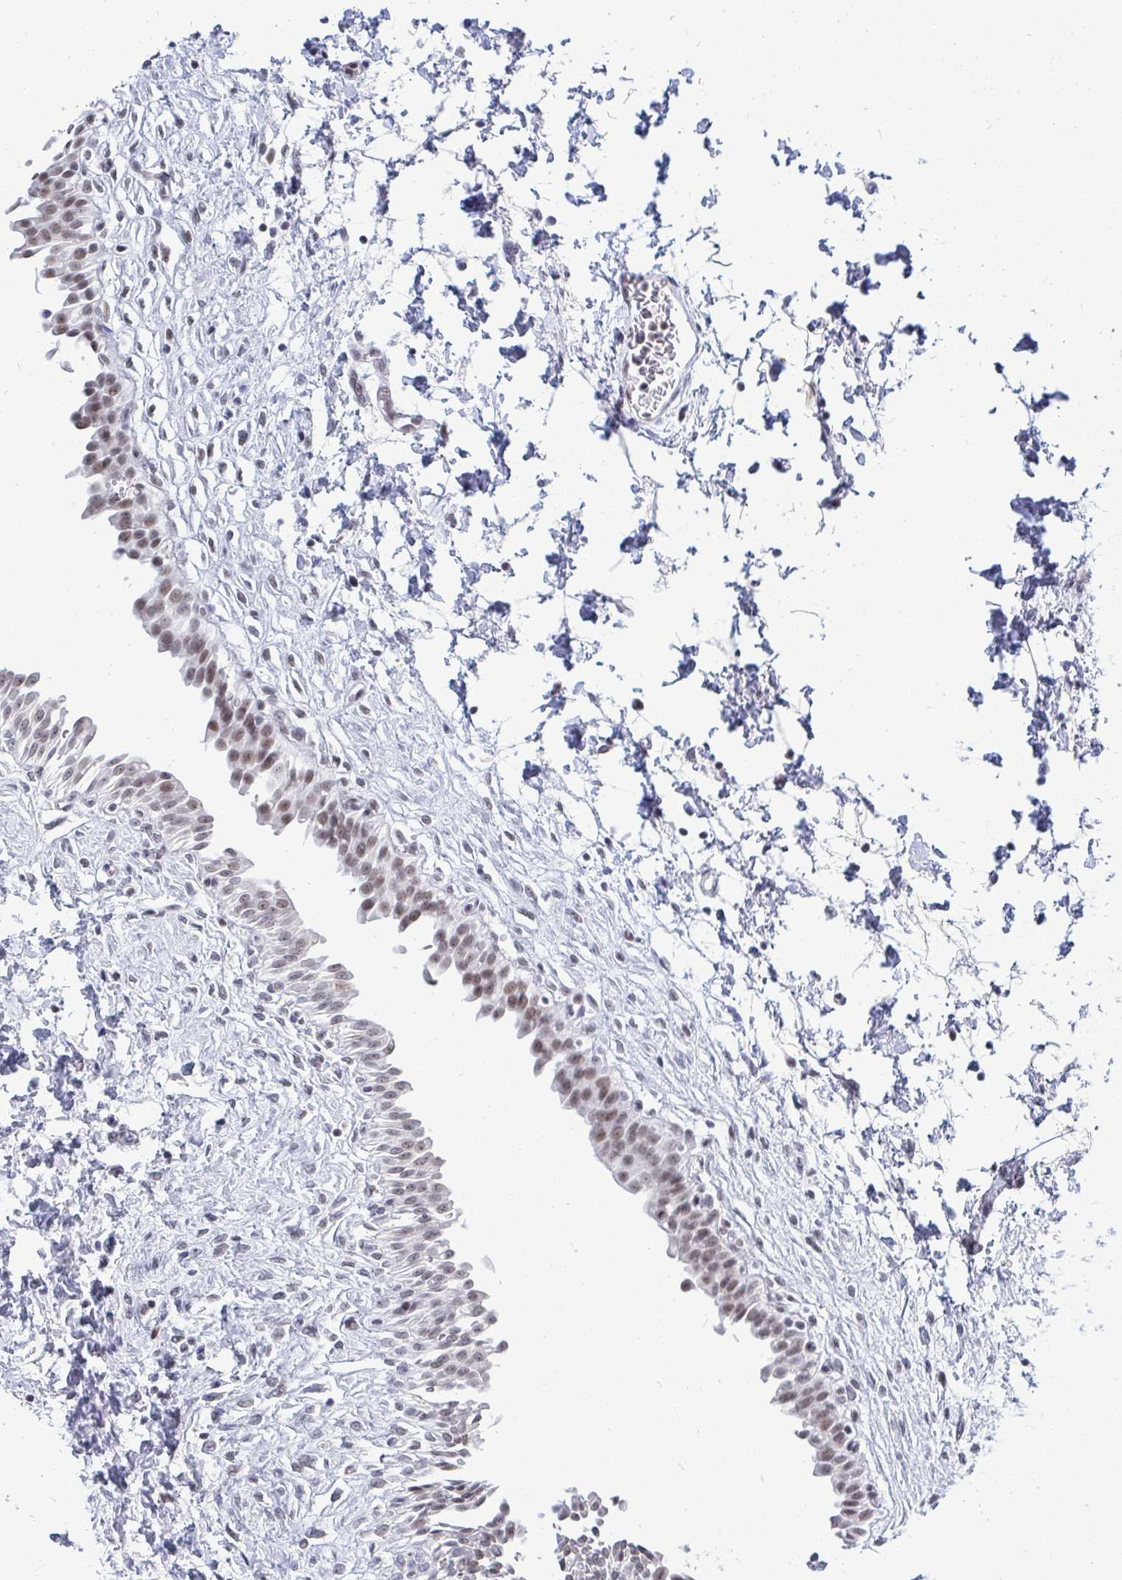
{"staining": {"intensity": "moderate", "quantity": "25%-75%", "location": "nuclear"}, "tissue": "urinary bladder", "cell_type": "Urothelial cells", "image_type": "normal", "snomed": [{"axis": "morphology", "description": "Normal tissue, NOS"}, {"axis": "topography", "description": "Urinary bladder"}], "caption": "Immunohistochemistry of unremarkable urinary bladder displays medium levels of moderate nuclear staining in approximately 25%-75% of urothelial cells. The staining was performed using DAB (3,3'-diaminobenzidine) to visualize the protein expression in brown, while the nuclei were stained in blue with hematoxylin (Magnification: 20x).", "gene": "TRIP12", "patient": {"sex": "male", "age": 37}}